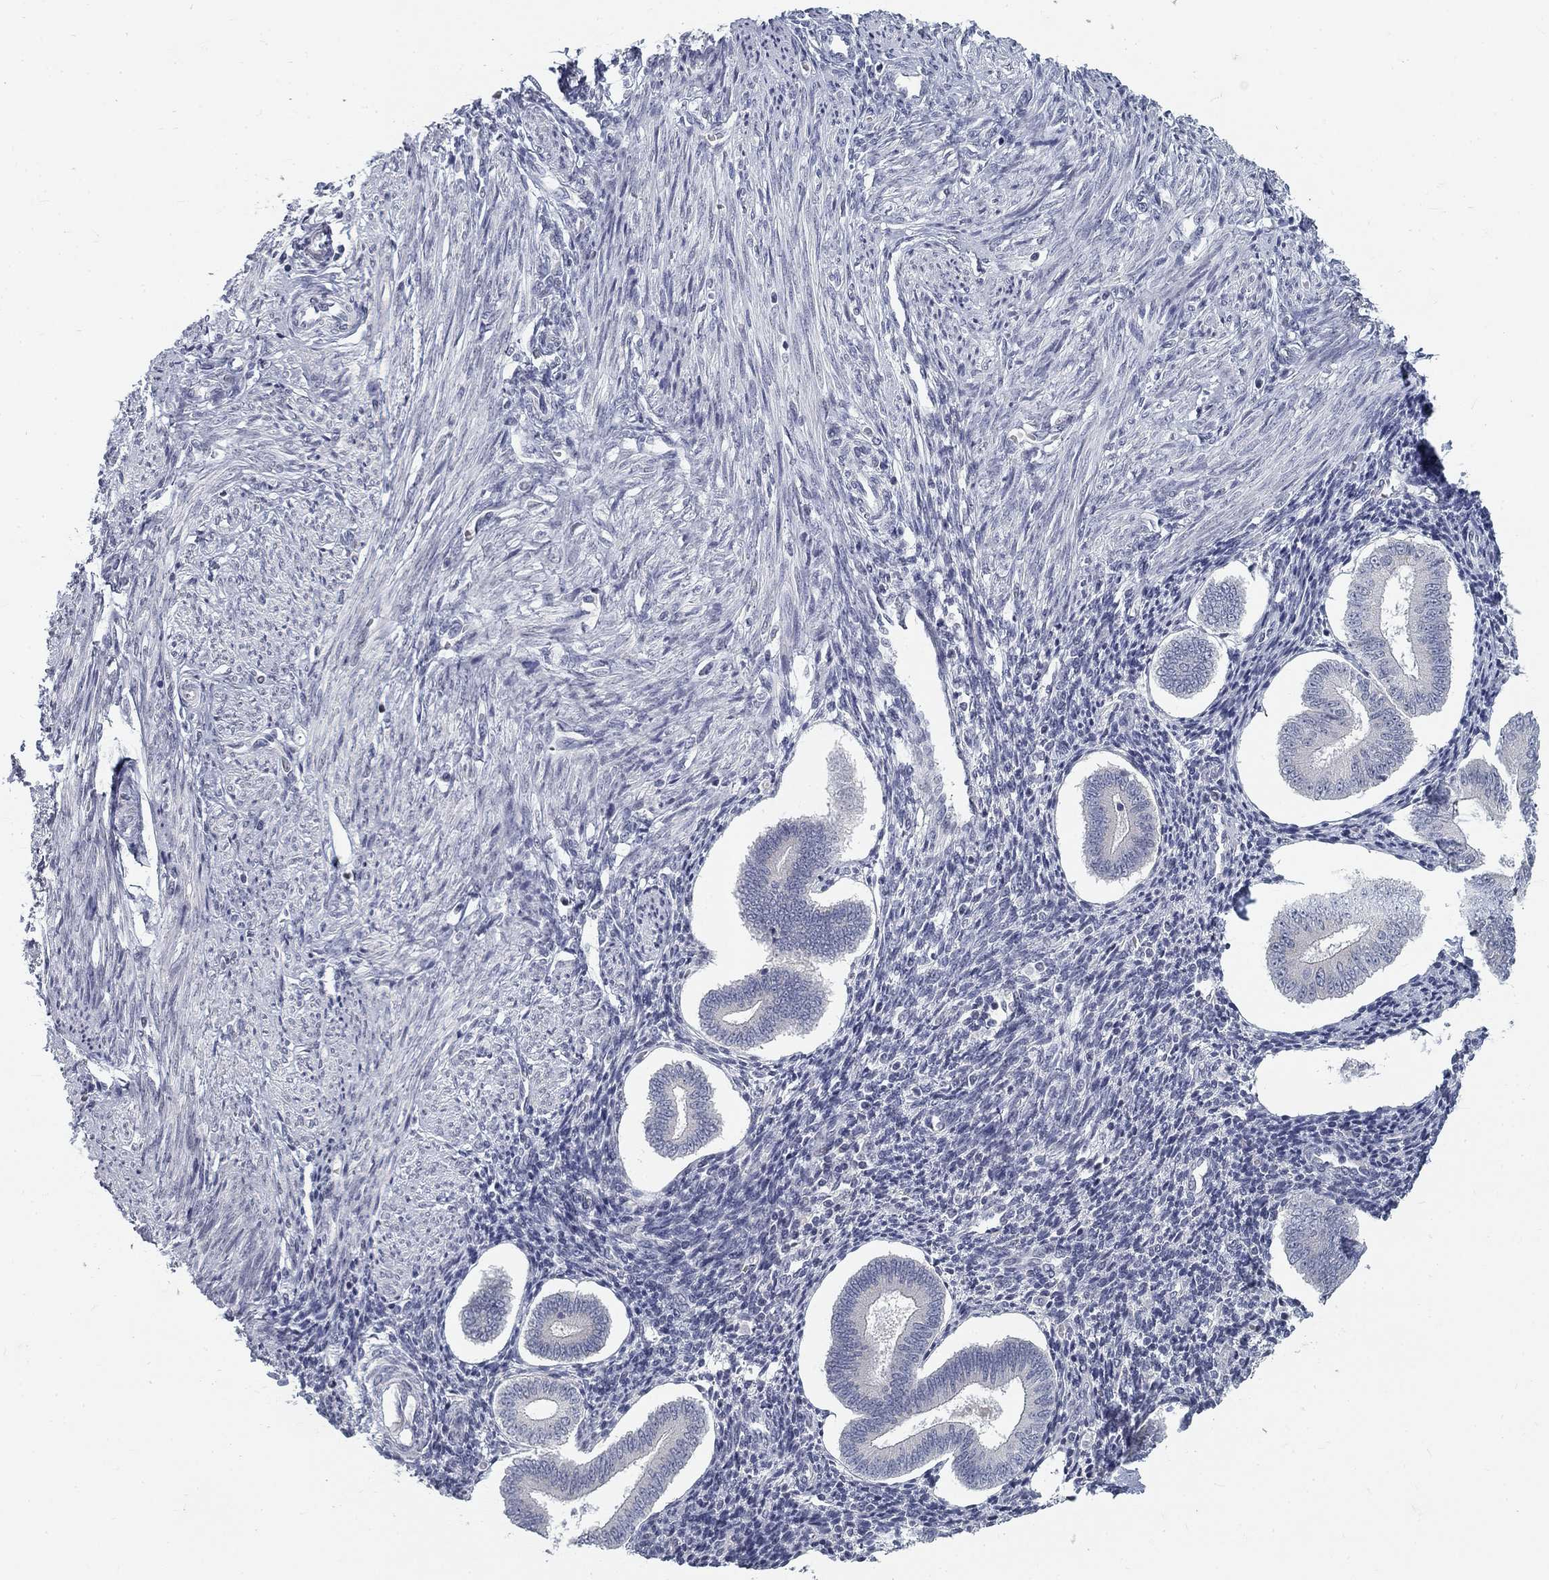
{"staining": {"intensity": "negative", "quantity": "none", "location": "none"}, "tissue": "endometrium", "cell_type": "Cells in endometrial stroma", "image_type": "normal", "snomed": [{"axis": "morphology", "description": "Normal tissue, NOS"}, {"axis": "topography", "description": "Endometrium"}], "caption": "The micrograph demonstrates no staining of cells in endometrial stroma in benign endometrium. (DAB IHC visualized using brightfield microscopy, high magnification).", "gene": "ATP1A3", "patient": {"sex": "female", "age": 40}}